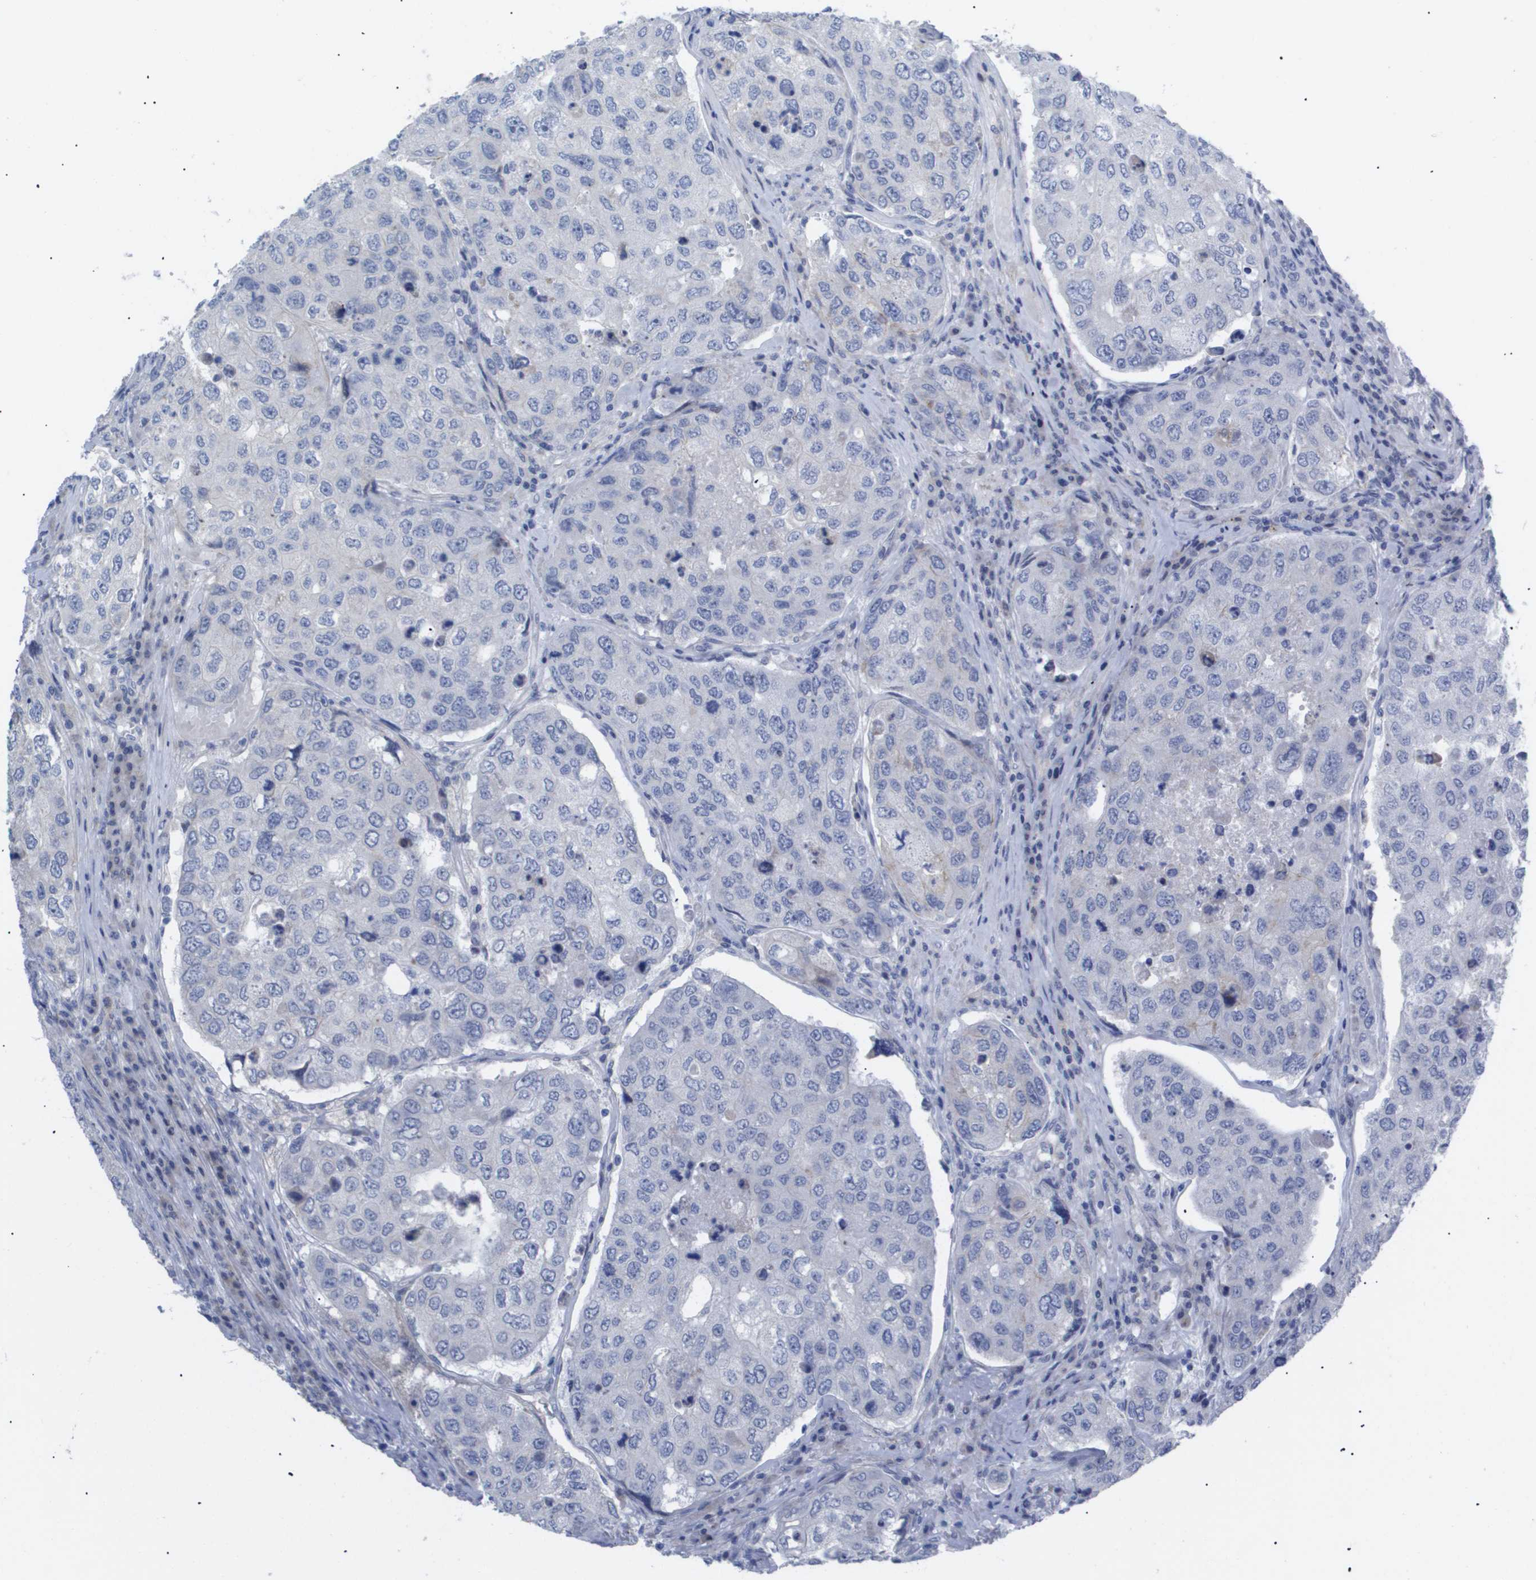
{"staining": {"intensity": "negative", "quantity": "none", "location": "none"}, "tissue": "urothelial cancer", "cell_type": "Tumor cells", "image_type": "cancer", "snomed": [{"axis": "morphology", "description": "Urothelial carcinoma, High grade"}, {"axis": "topography", "description": "Lymph node"}, {"axis": "topography", "description": "Urinary bladder"}], "caption": "A high-resolution histopathology image shows IHC staining of urothelial cancer, which displays no significant expression in tumor cells. (Immunohistochemistry, brightfield microscopy, high magnification).", "gene": "CAV3", "patient": {"sex": "male", "age": 51}}